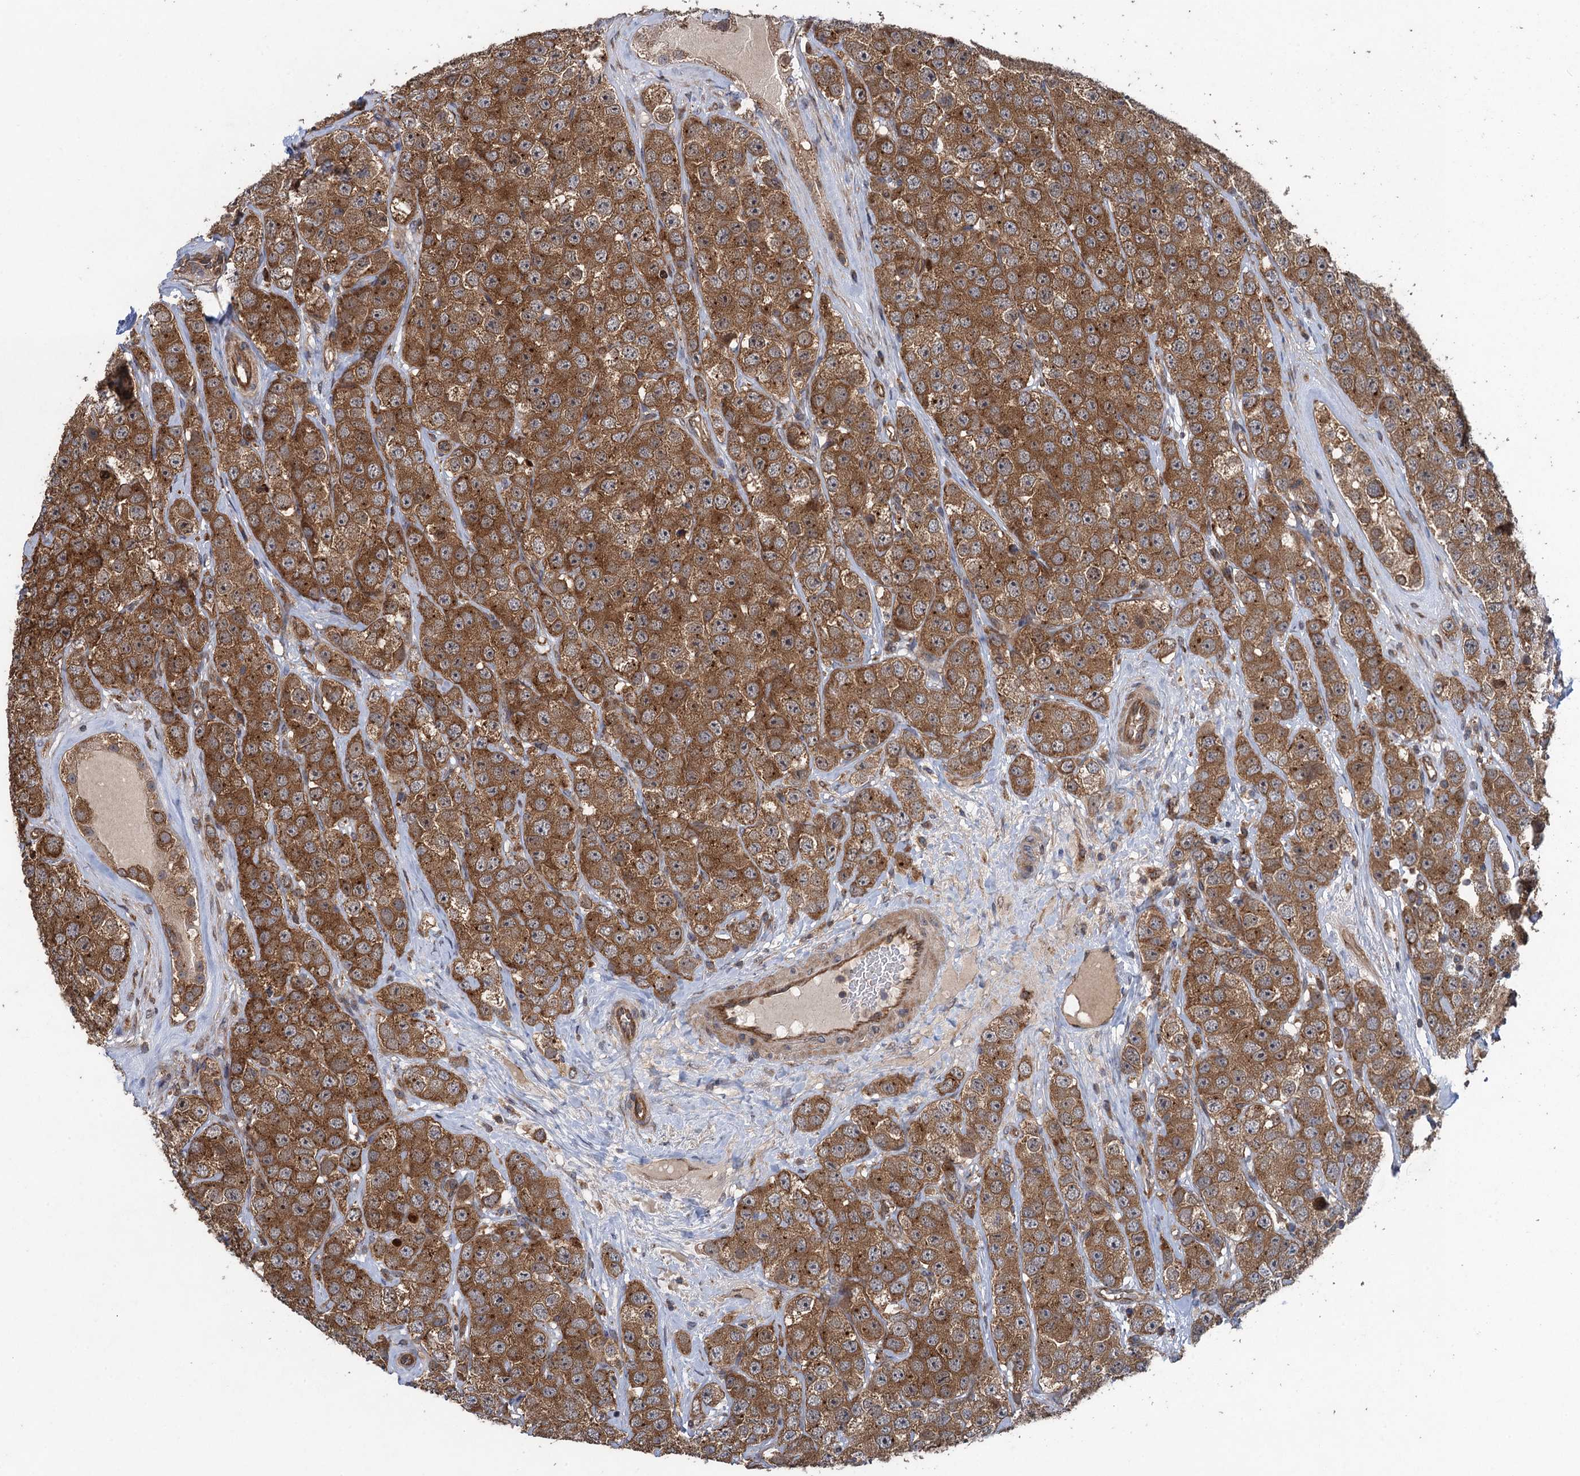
{"staining": {"intensity": "strong", "quantity": ">75%", "location": "cytoplasmic/membranous,nuclear"}, "tissue": "testis cancer", "cell_type": "Tumor cells", "image_type": "cancer", "snomed": [{"axis": "morphology", "description": "Seminoma, NOS"}, {"axis": "topography", "description": "Testis"}], "caption": "Human testis seminoma stained for a protein (brown) demonstrates strong cytoplasmic/membranous and nuclear positive expression in about >75% of tumor cells.", "gene": "HAUS1", "patient": {"sex": "male", "age": 28}}